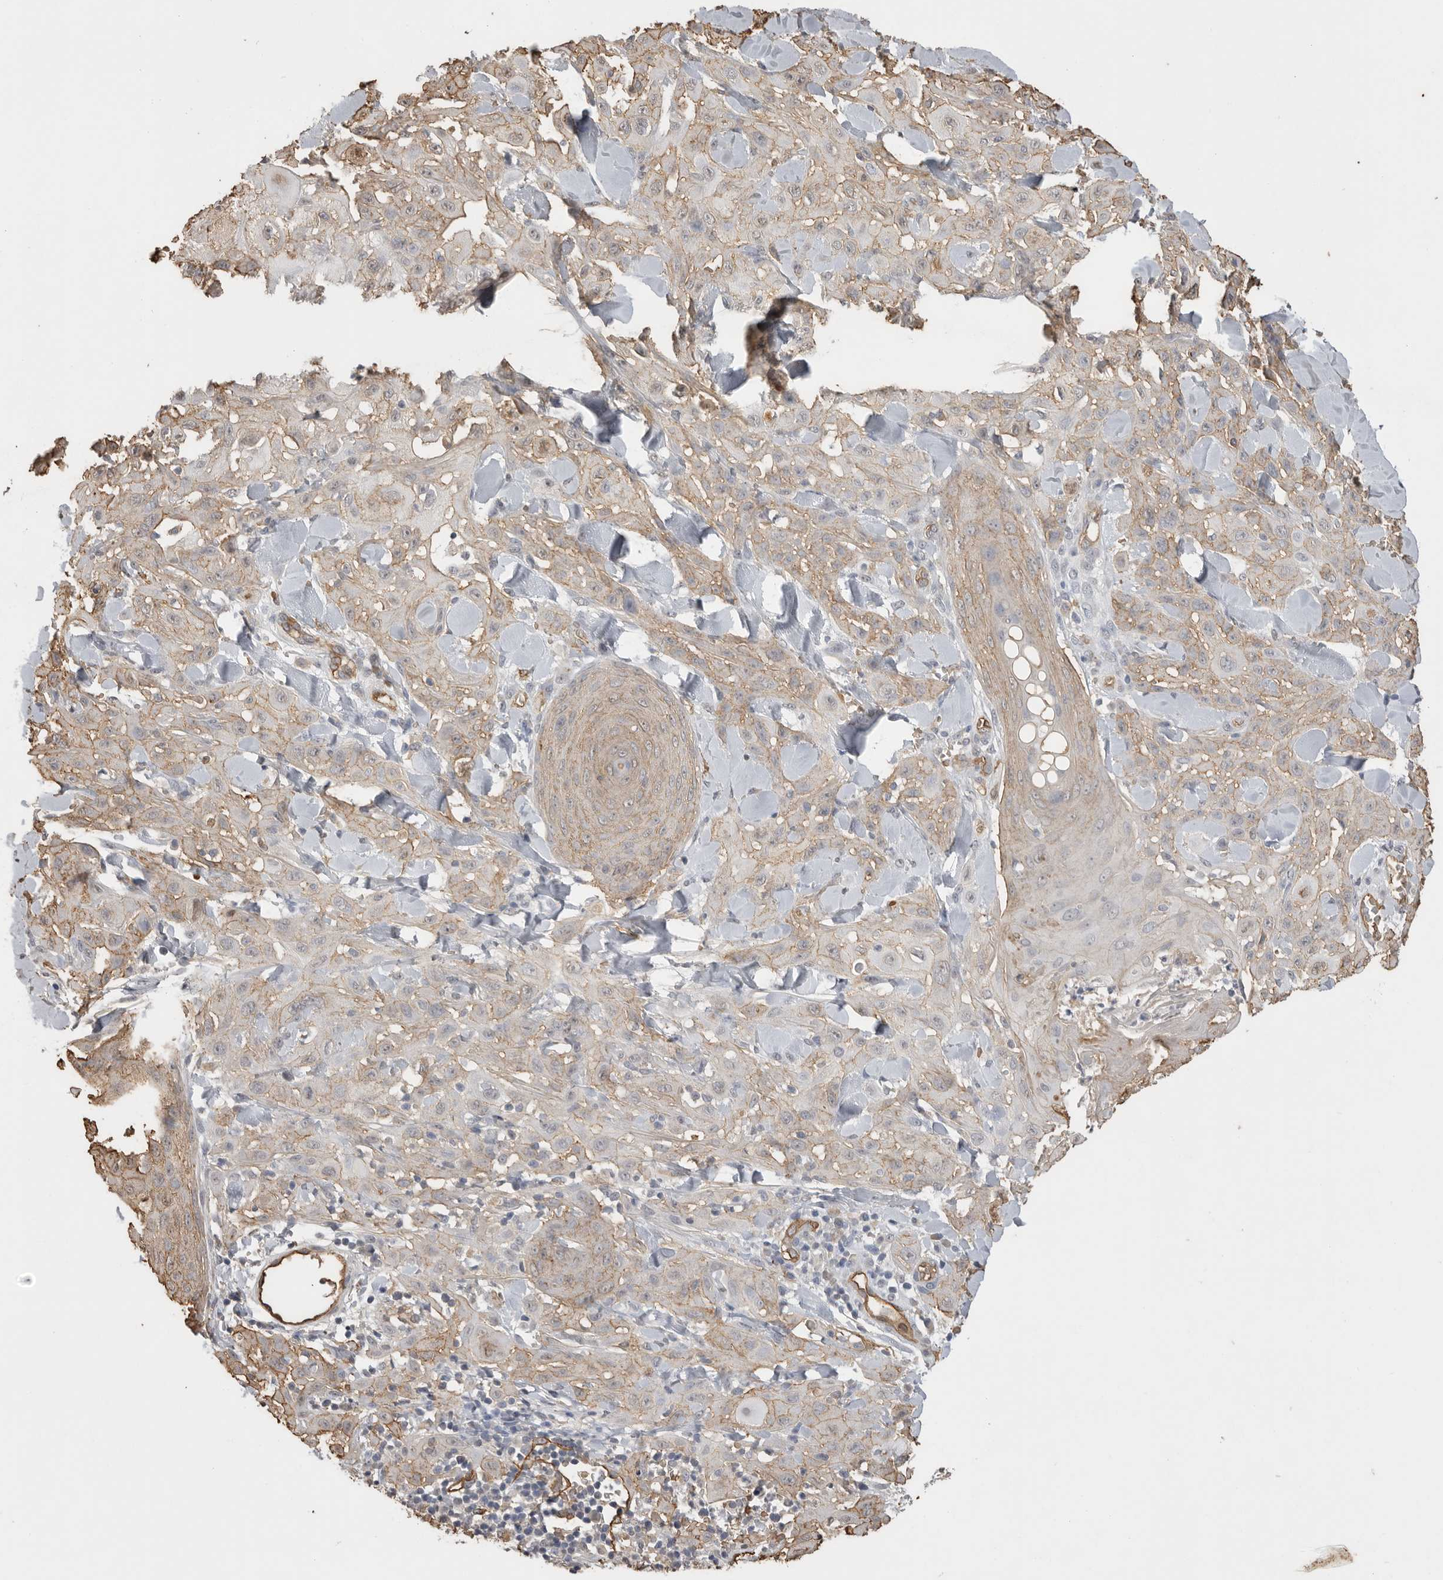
{"staining": {"intensity": "weak", "quantity": "25%-75%", "location": "cytoplasmic/membranous"}, "tissue": "skin cancer", "cell_type": "Tumor cells", "image_type": "cancer", "snomed": [{"axis": "morphology", "description": "Squamous cell carcinoma, NOS"}, {"axis": "topography", "description": "Skin"}], "caption": "Protein staining shows weak cytoplasmic/membranous staining in about 25%-75% of tumor cells in skin cancer. The staining is performed using DAB brown chromogen to label protein expression. The nuclei are counter-stained blue using hematoxylin.", "gene": "IL27", "patient": {"sex": "male", "age": 24}}